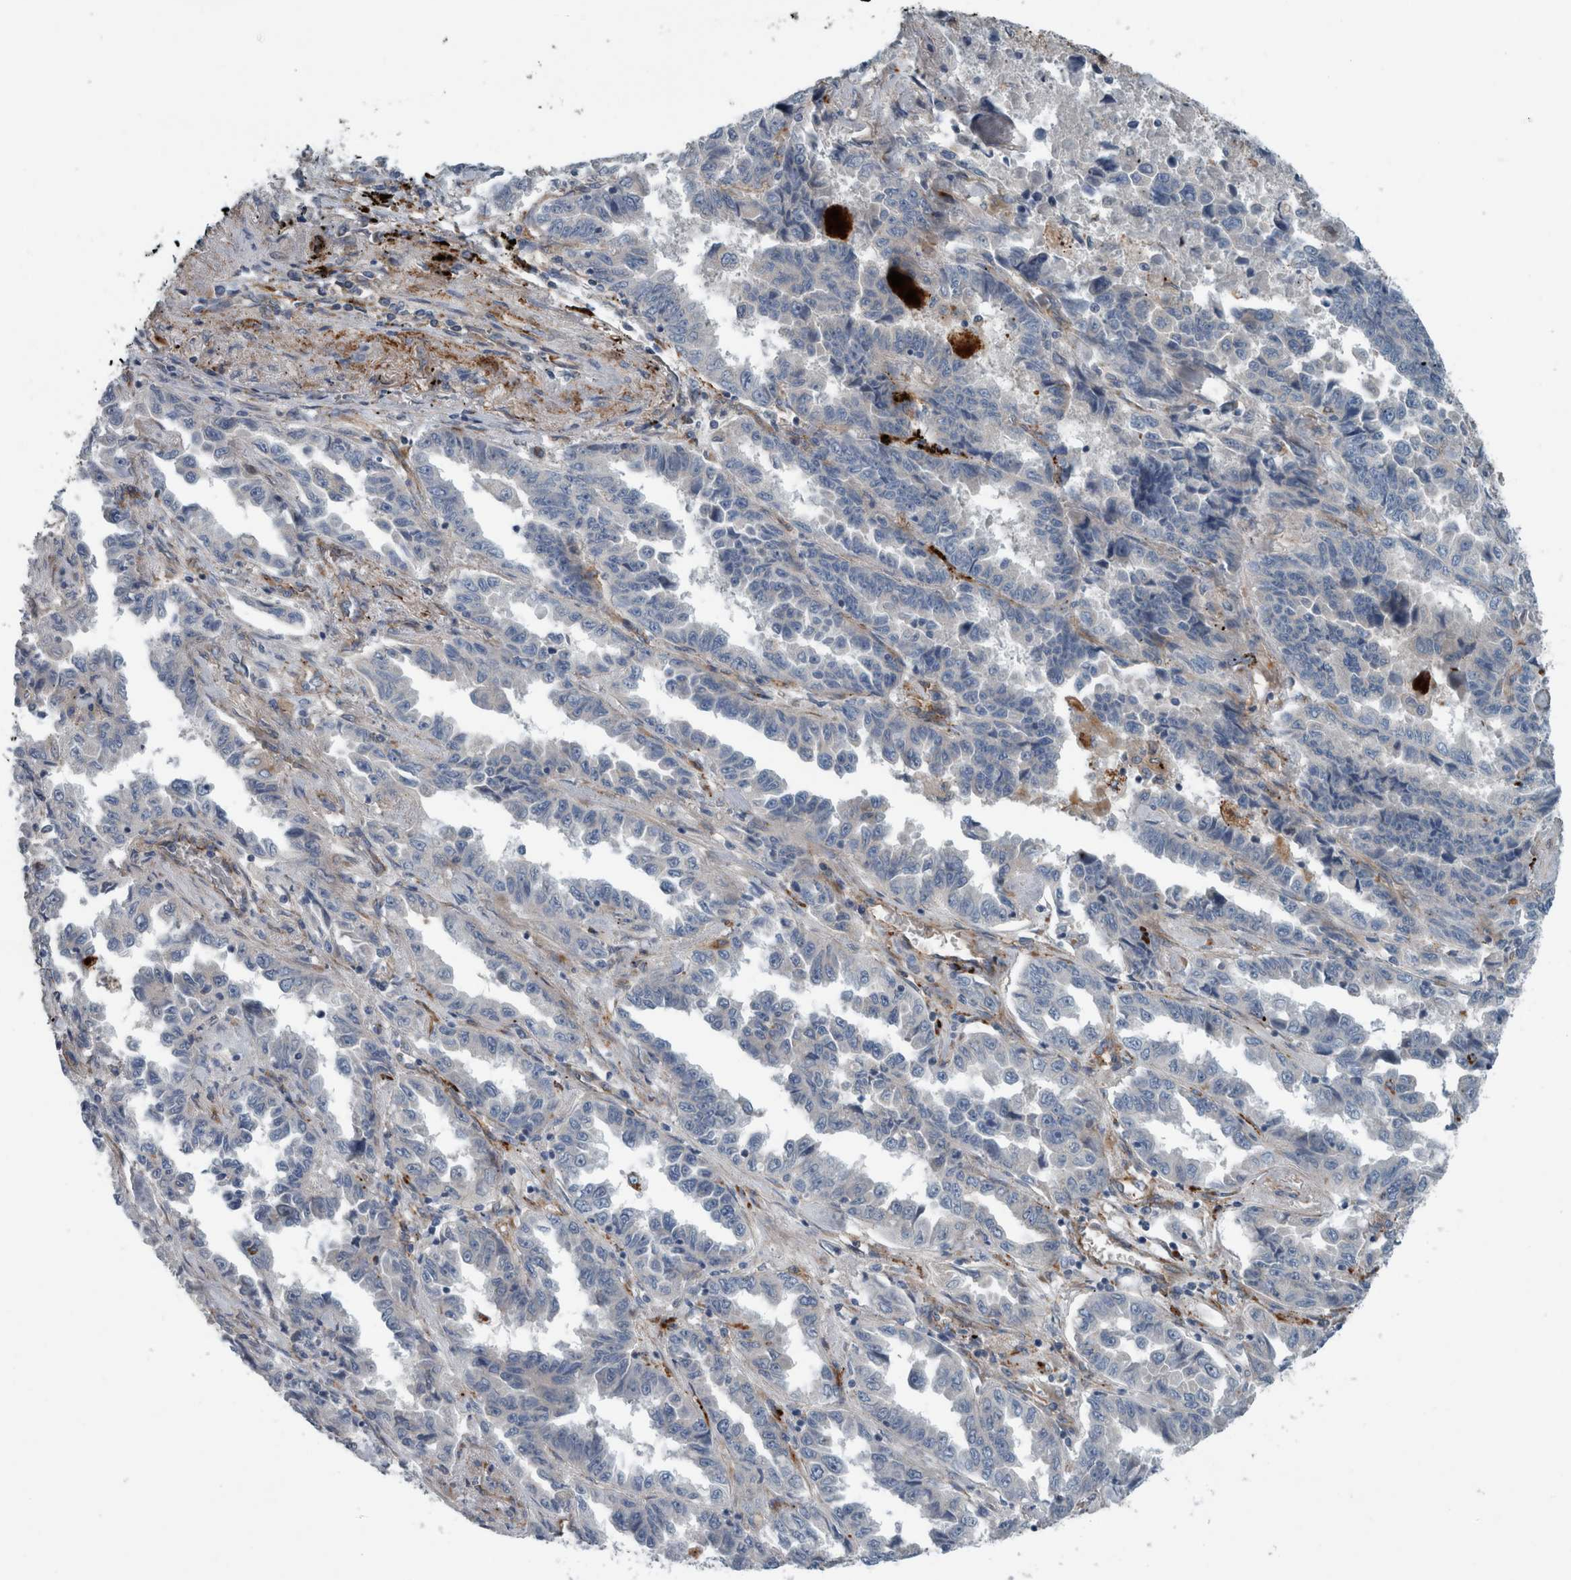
{"staining": {"intensity": "negative", "quantity": "none", "location": "none"}, "tissue": "lung cancer", "cell_type": "Tumor cells", "image_type": "cancer", "snomed": [{"axis": "morphology", "description": "Adenocarcinoma, NOS"}, {"axis": "topography", "description": "Lung"}], "caption": "This is an IHC micrograph of adenocarcinoma (lung). There is no expression in tumor cells.", "gene": "GLT8D2", "patient": {"sex": "female", "age": 51}}